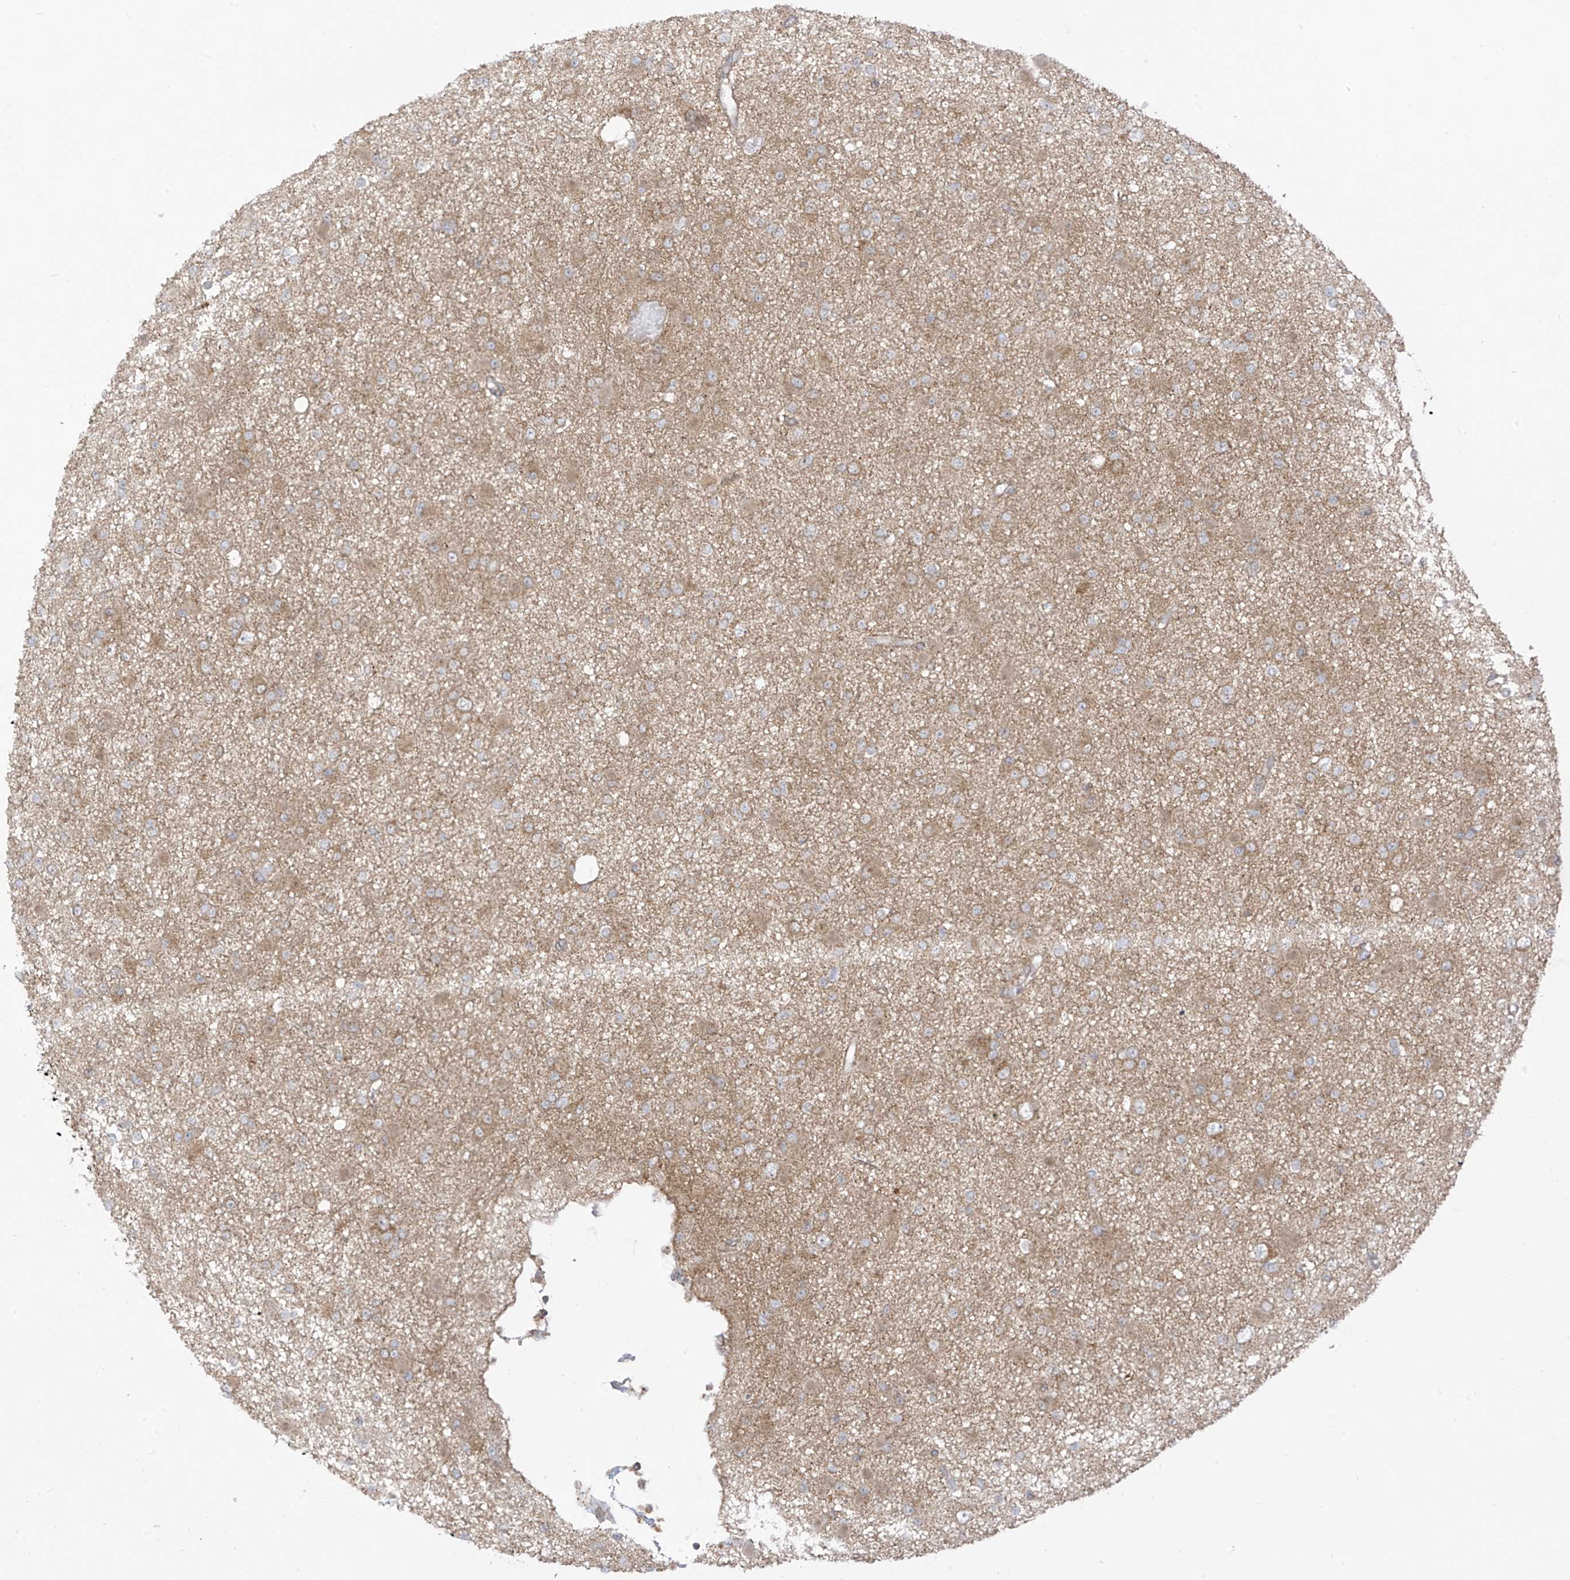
{"staining": {"intensity": "weak", "quantity": ">75%", "location": "cytoplasmic/membranous"}, "tissue": "glioma", "cell_type": "Tumor cells", "image_type": "cancer", "snomed": [{"axis": "morphology", "description": "Glioma, malignant, Low grade"}, {"axis": "topography", "description": "Brain"}], "caption": "Weak cytoplasmic/membranous staining for a protein is appreciated in approximately >75% of tumor cells of glioma using immunohistochemistry (IHC).", "gene": "REPS1", "patient": {"sex": "female", "age": 22}}